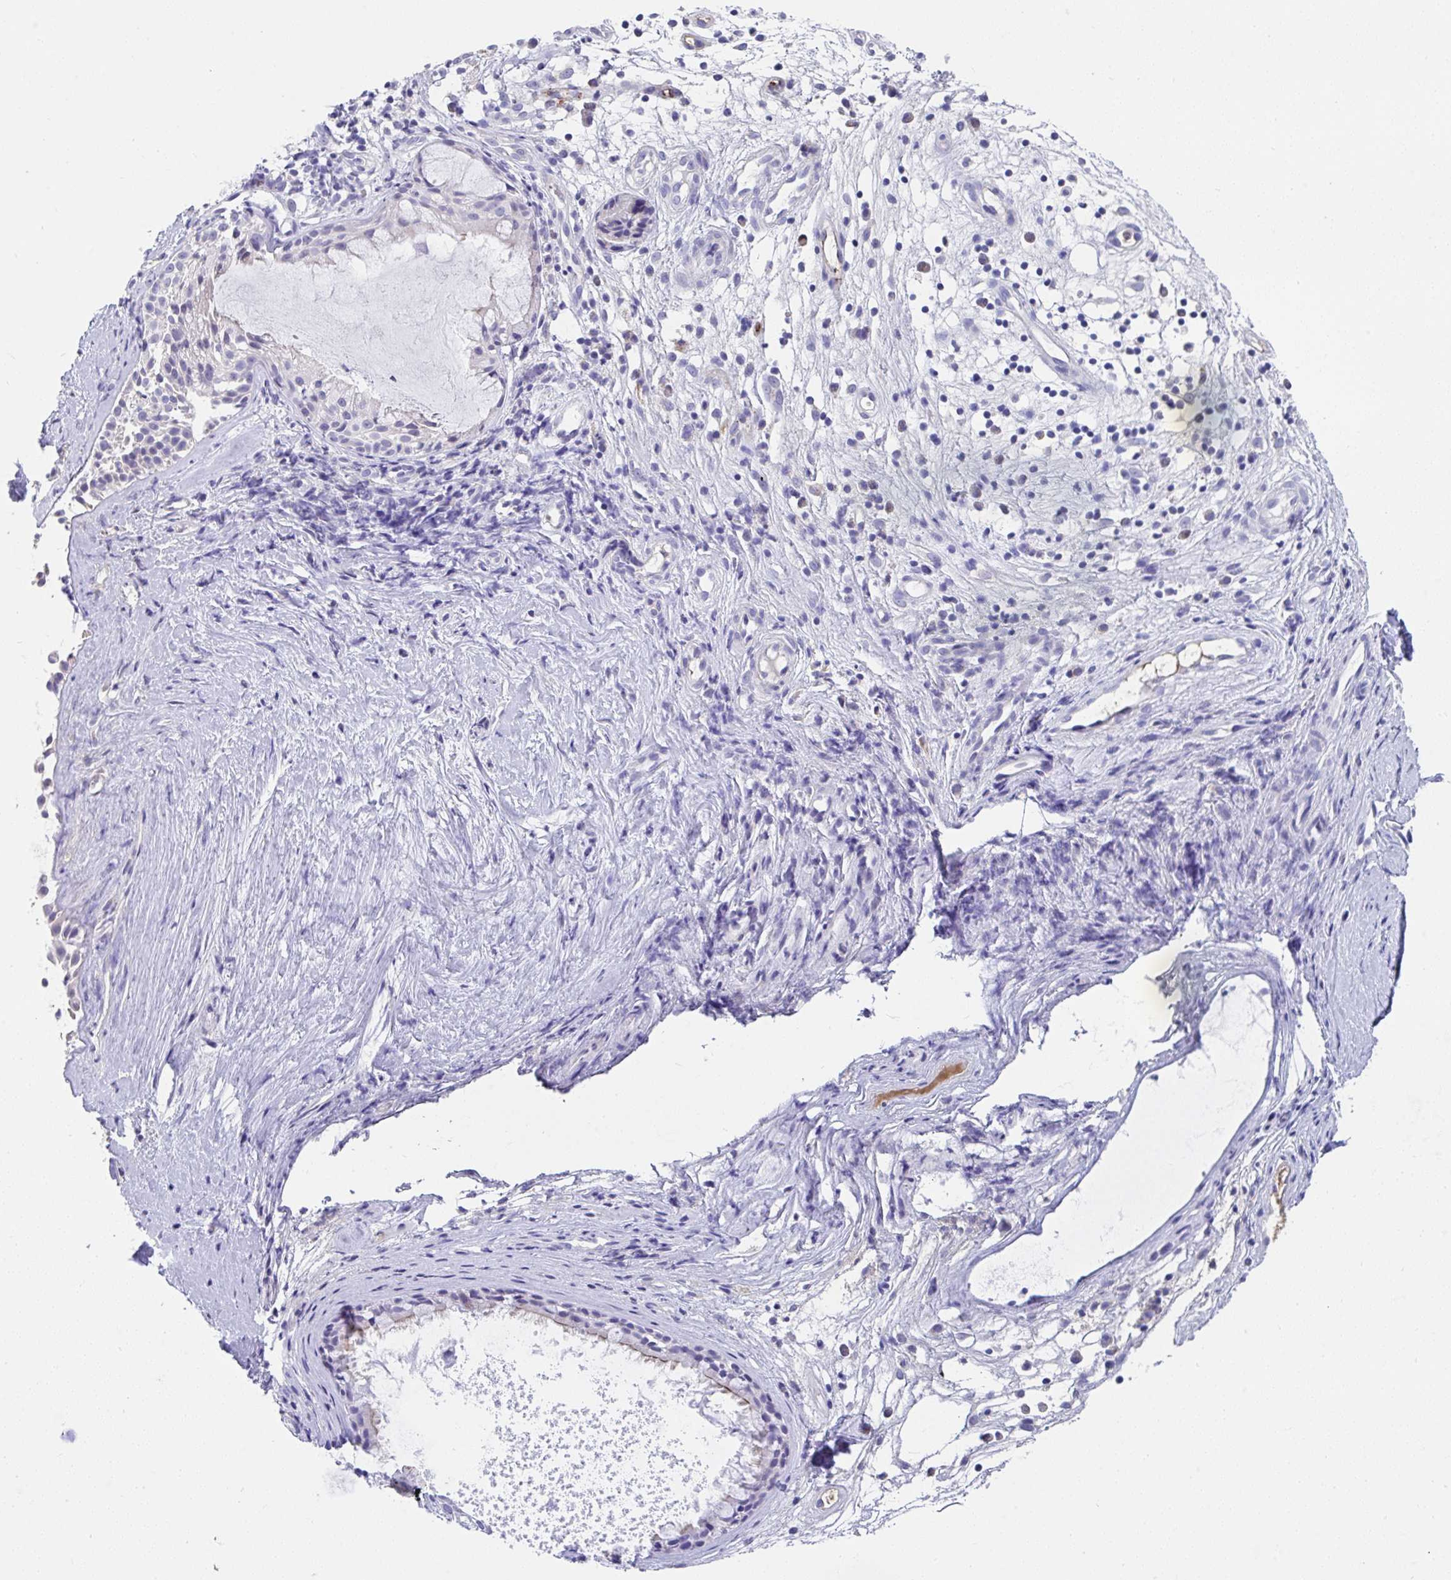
{"staining": {"intensity": "negative", "quantity": "none", "location": "none"}, "tissue": "nasopharynx", "cell_type": "Respiratory epithelial cells", "image_type": "normal", "snomed": [{"axis": "morphology", "description": "Normal tissue, NOS"}, {"axis": "topography", "description": "Nasopharynx"}], "caption": "DAB immunohistochemical staining of normal nasopharynx shows no significant staining in respiratory epithelial cells.", "gene": "CCSAP", "patient": {"sex": "male", "age": 56}}